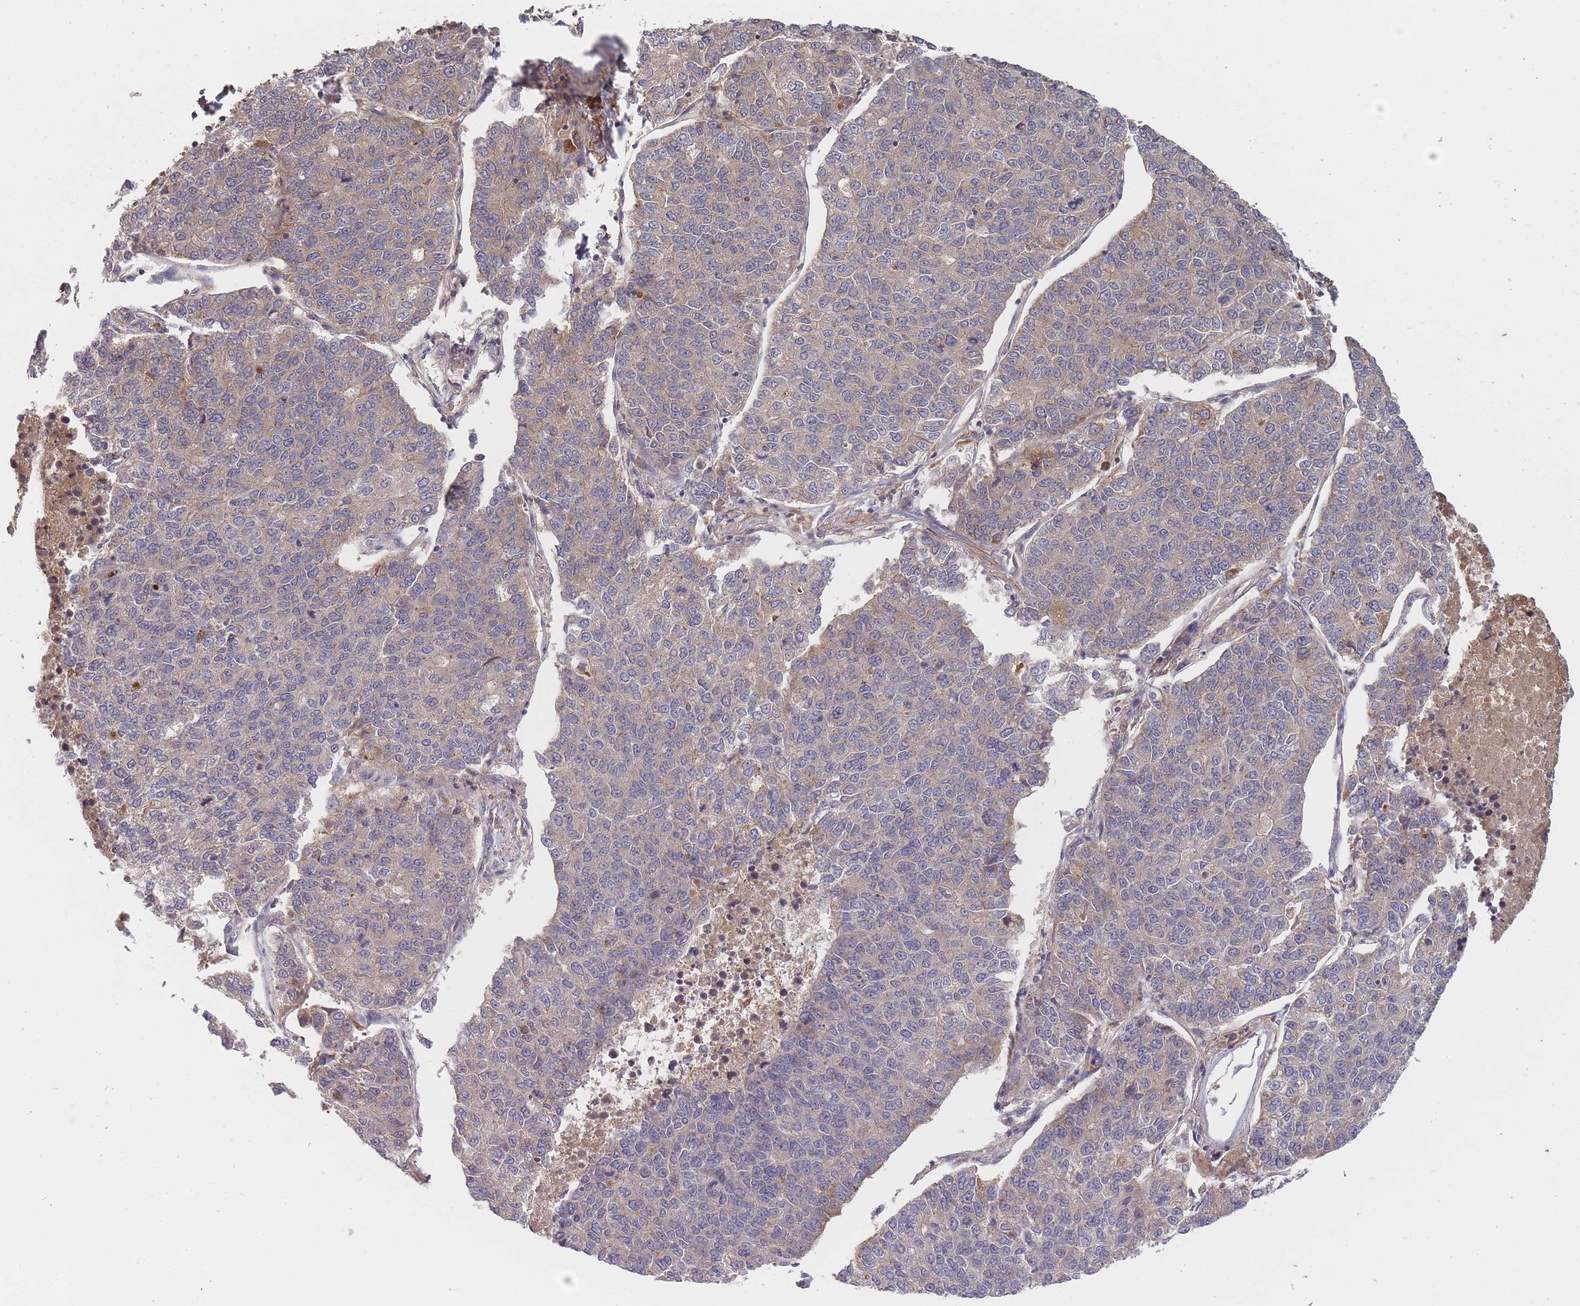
{"staining": {"intensity": "weak", "quantity": "<25%", "location": "cytoplasmic/membranous"}, "tissue": "lung cancer", "cell_type": "Tumor cells", "image_type": "cancer", "snomed": [{"axis": "morphology", "description": "Adenocarcinoma, NOS"}, {"axis": "topography", "description": "Lung"}], "caption": "Lung cancer (adenocarcinoma) was stained to show a protein in brown. There is no significant staining in tumor cells. Nuclei are stained in blue.", "gene": "RALGDS", "patient": {"sex": "male", "age": 49}}